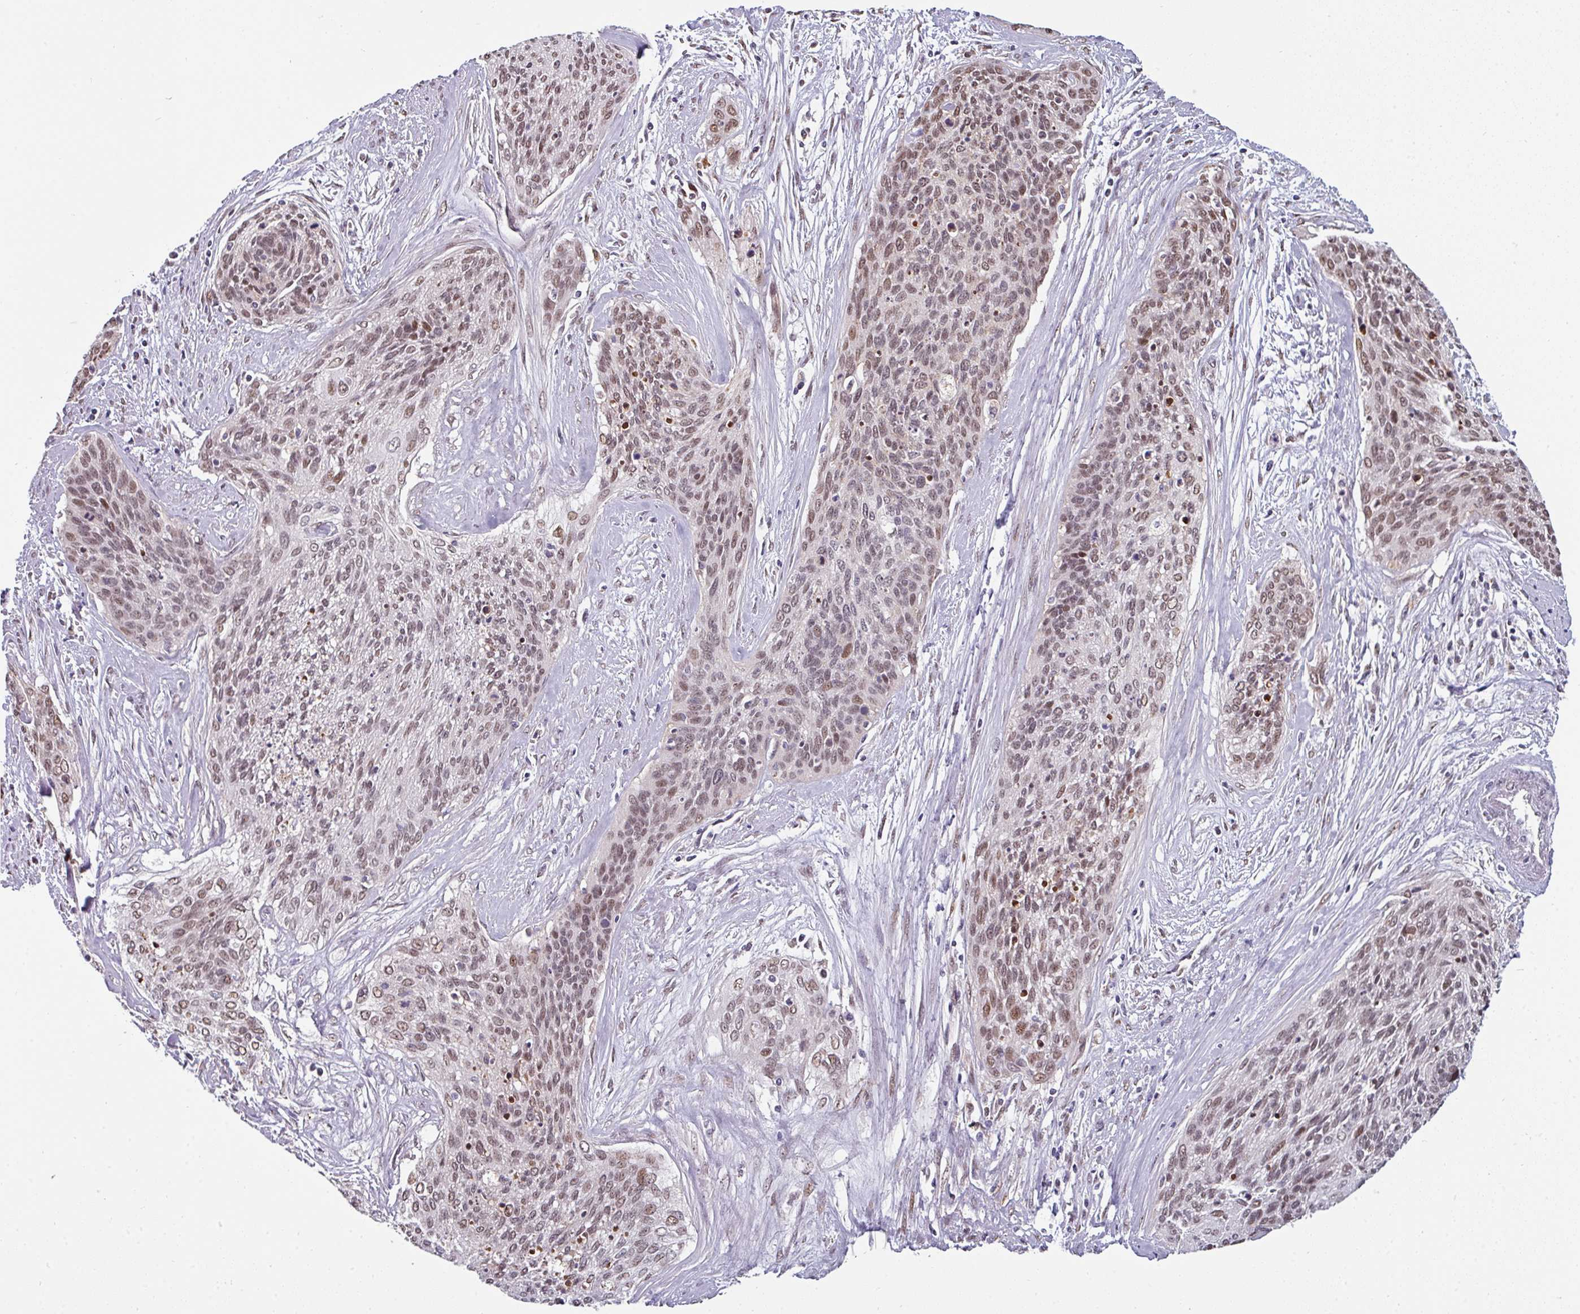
{"staining": {"intensity": "moderate", "quantity": "25%-75%", "location": "nuclear"}, "tissue": "cervical cancer", "cell_type": "Tumor cells", "image_type": "cancer", "snomed": [{"axis": "morphology", "description": "Squamous cell carcinoma, NOS"}, {"axis": "topography", "description": "Cervix"}], "caption": "Protein expression analysis of human squamous cell carcinoma (cervical) reveals moderate nuclear staining in approximately 25%-75% of tumor cells.", "gene": "SWSAP1", "patient": {"sex": "female", "age": 55}}